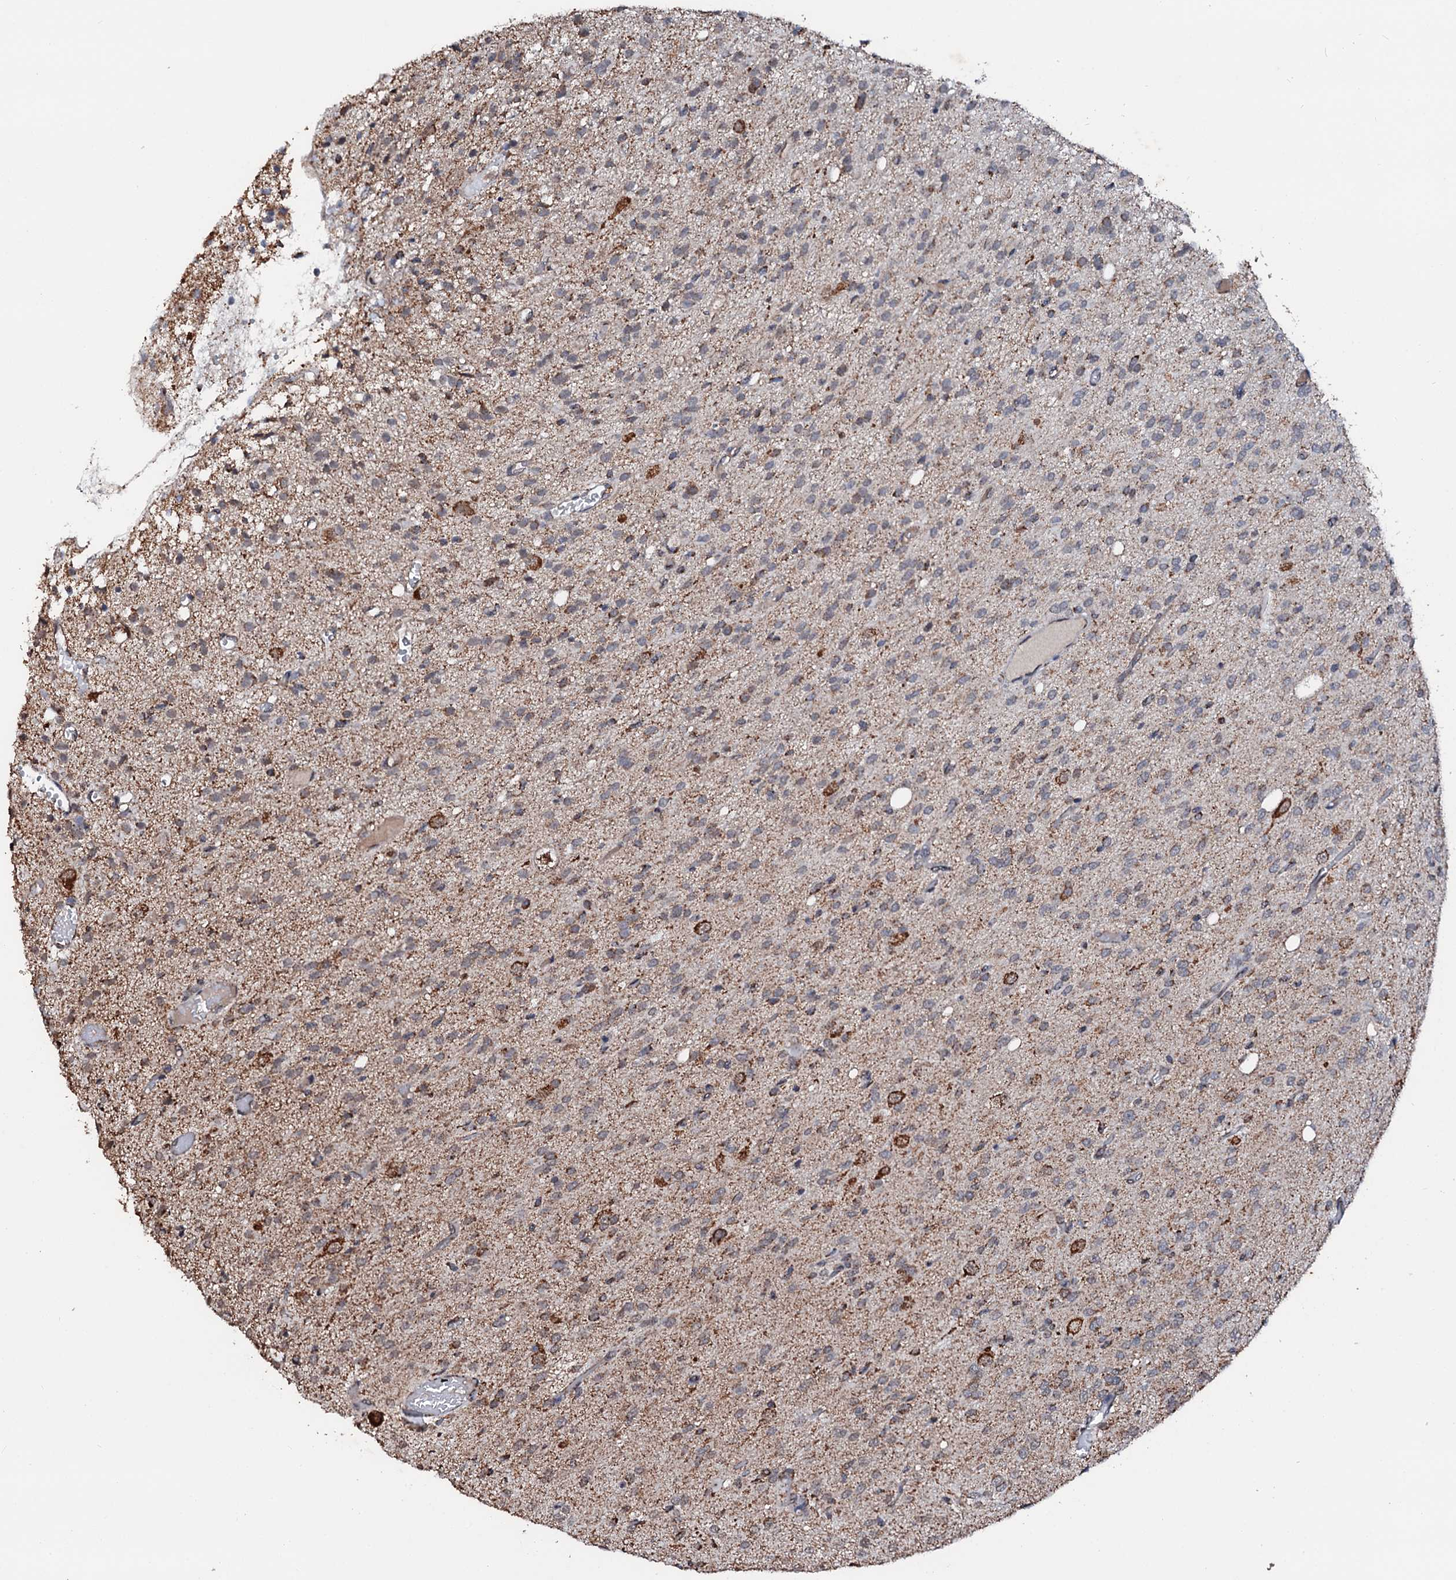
{"staining": {"intensity": "moderate", "quantity": "25%-75%", "location": "cytoplasmic/membranous"}, "tissue": "glioma", "cell_type": "Tumor cells", "image_type": "cancer", "snomed": [{"axis": "morphology", "description": "Glioma, malignant, High grade"}, {"axis": "topography", "description": "Brain"}], "caption": "IHC of glioma displays medium levels of moderate cytoplasmic/membranous staining in approximately 25%-75% of tumor cells.", "gene": "SECISBP2L", "patient": {"sex": "female", "age": 59}}